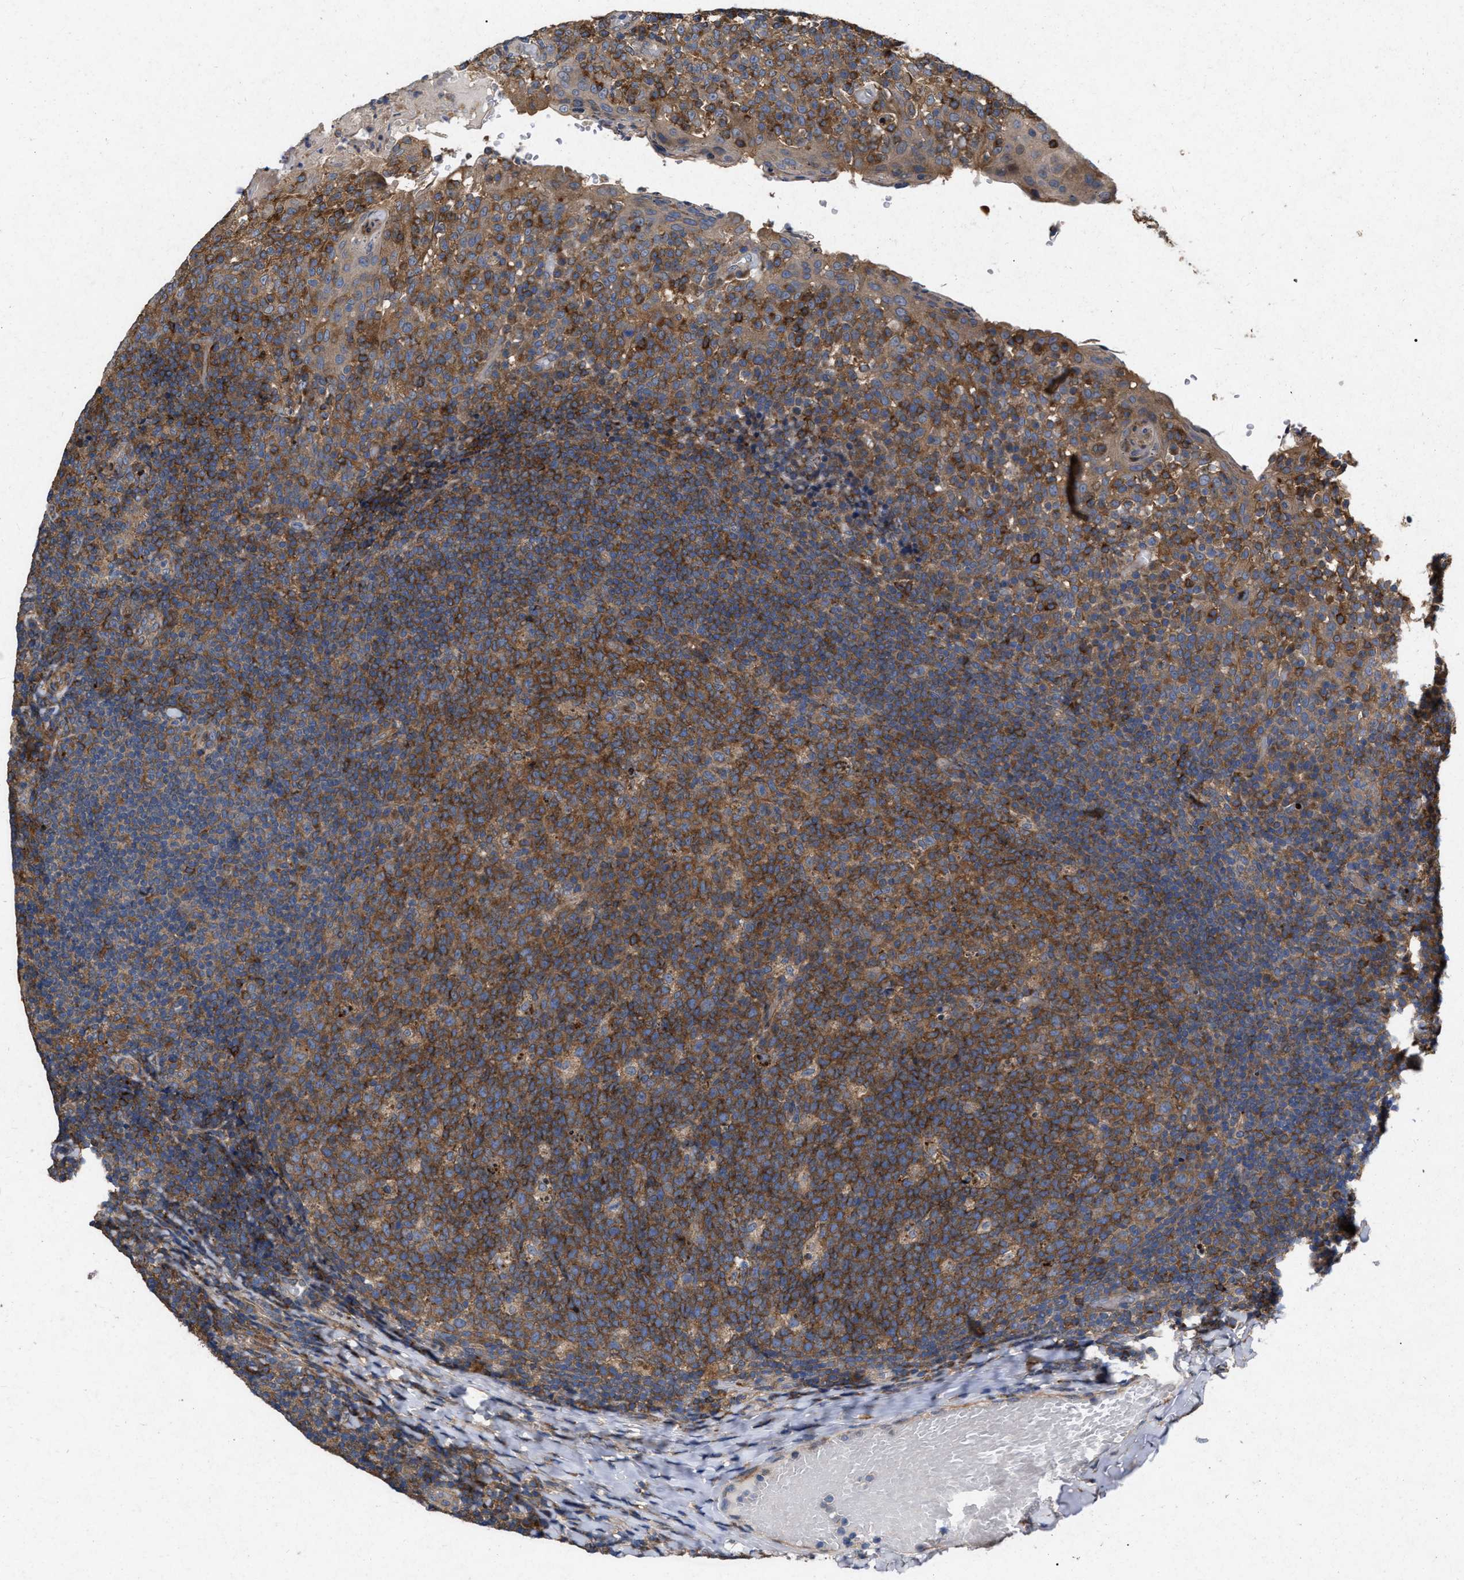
{"staining": {"intensity": "strong", "quantity": ">75%", "location": "cytoplasmic/membranous"}, "tissue": "tonsil", "cell_type": "Germinal center cells", "image_type": "normal", "snomed": [{"axis": "morphology", "description": "Normal tissue, NOS"}, {"axis": "topography", "description": "Tonsil"}], "caption": "Strong cytoplasmic/membranous expression is present in about >75% of germinal center cells in unremarkable tonsil.", "gene": "CDKN2C", "patient": {"sex": "female", "age": 19}}